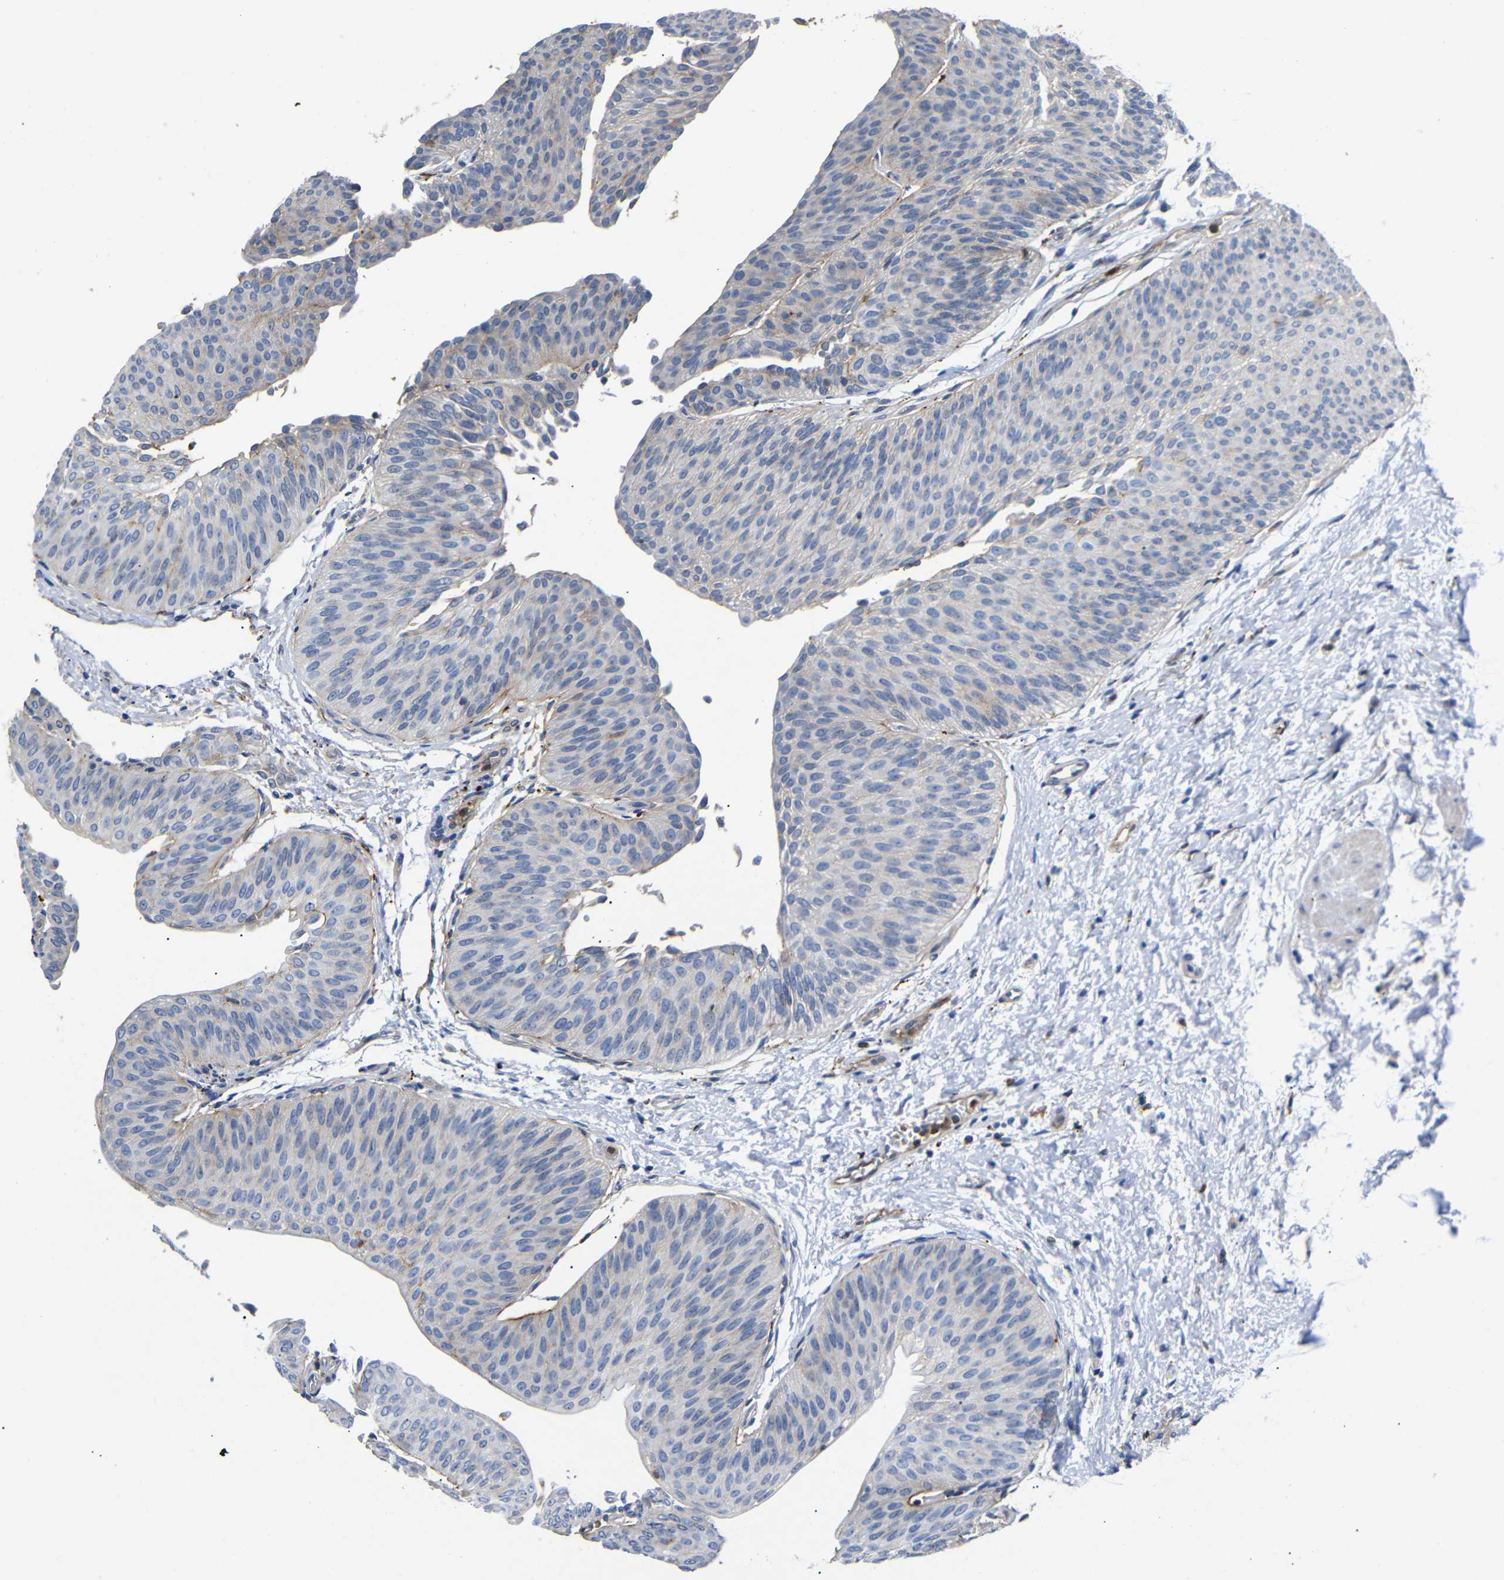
{"staining": {"intensity": "weak", "quantity": "<25%", "location": "cytoplasmic/membranous"}, "tissue": "urothelial cancer", "cell_type": "Tumor cells", "image_type": "cancer", "snomed": [{"axis": "morphology", "description": "Urothelial carcinoma, Low grade"}, {"axis": "topography", "description": "Urinary bladder"}], "caption": "Photomicrograph shows no protein expression in tumor cells of urothelial carcinoma (low-grade) tissue.", "gene": "SDCBP", "patient": {"sex": "female", "age": 60}}